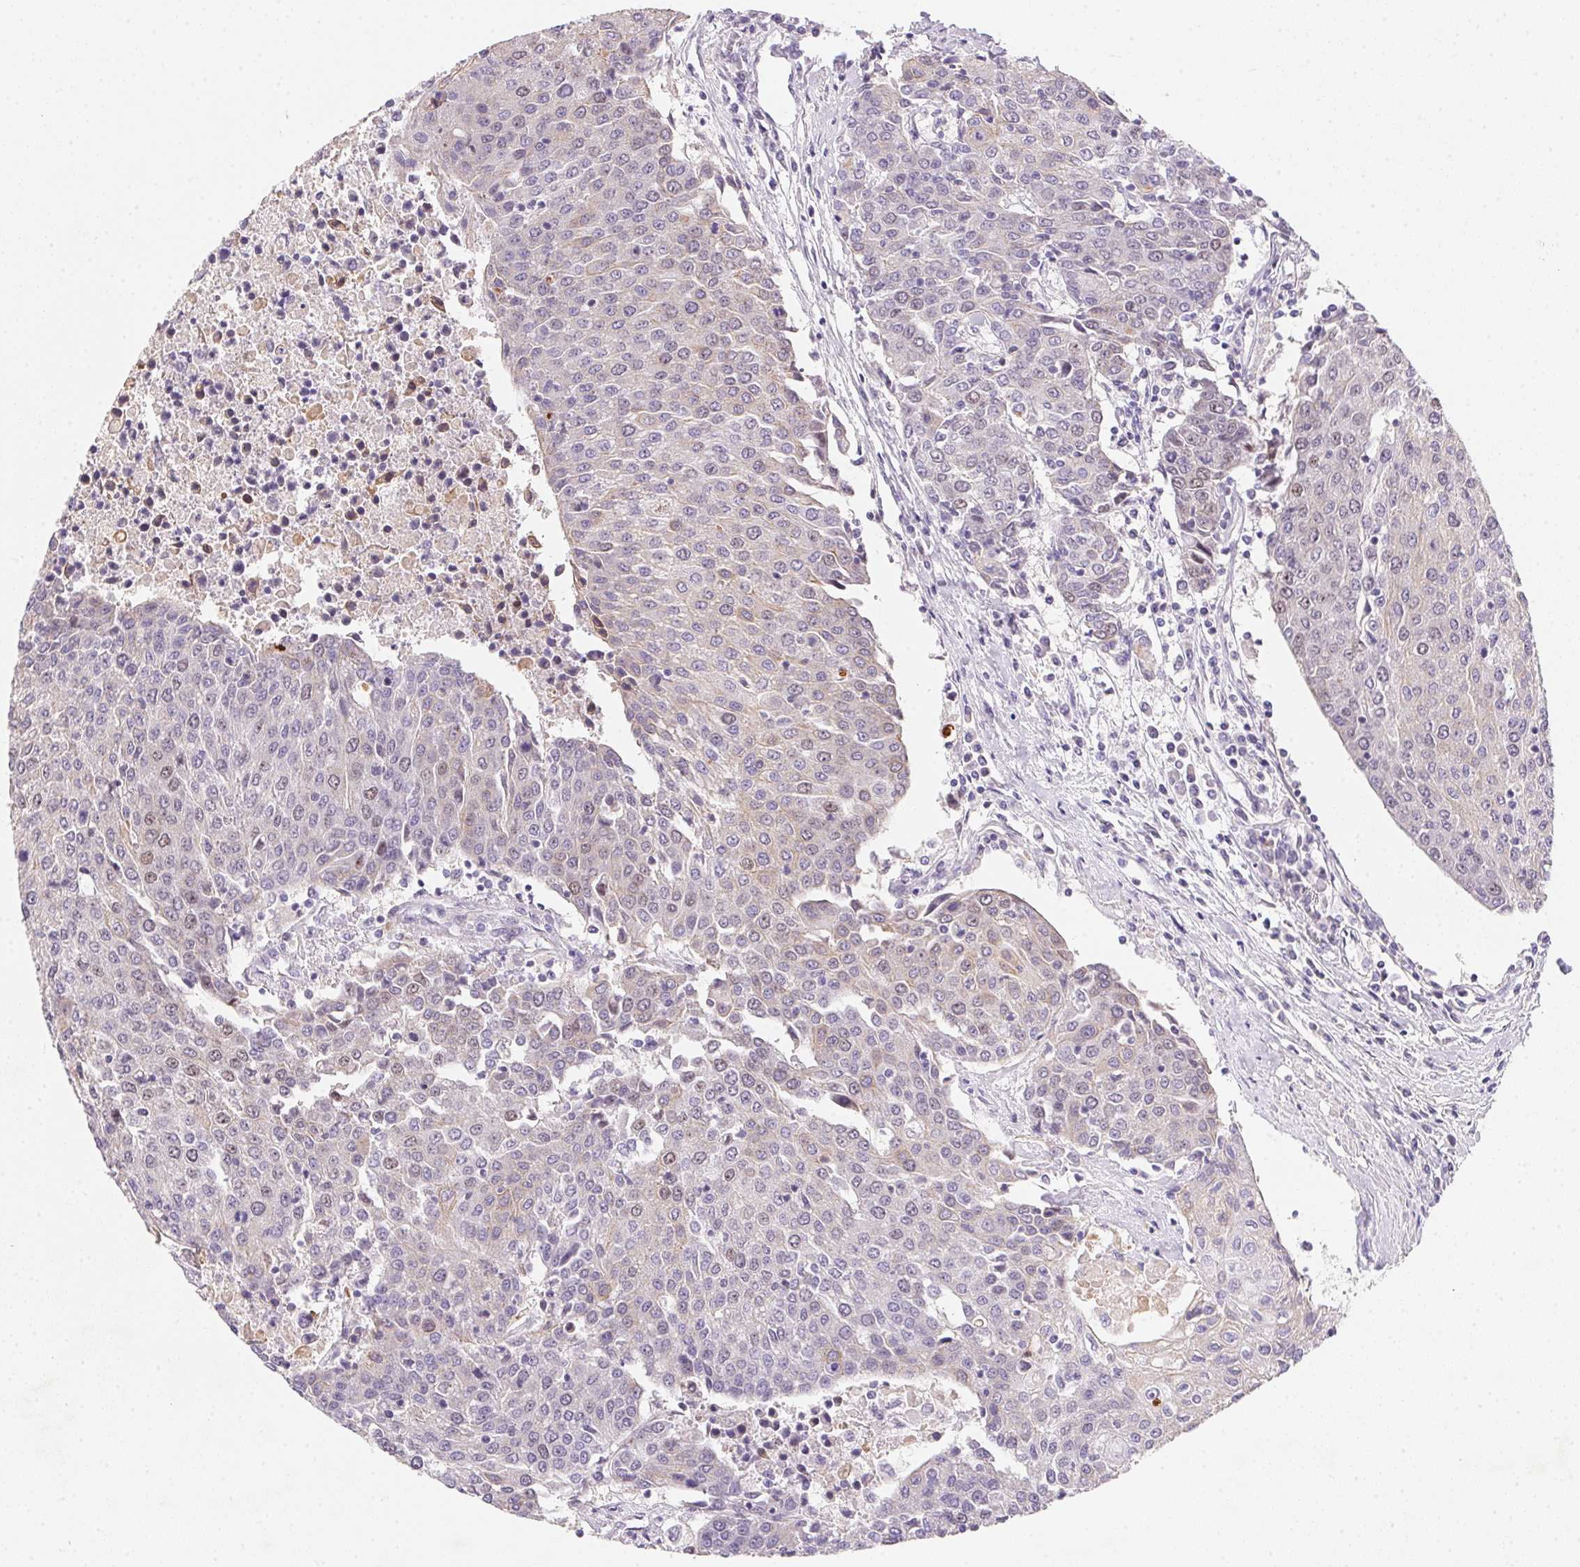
{"staining": {"intensity": "negative", "quantity": "none", "location": "none"}, "tissue": "urothelial cancer", "cell_type": "Tumor cells", "image_type": "cancer", "snomed": [{"axis": "morphology", "description": "Urothelial carcinoma, High grade"}, {"axis": "topography", "description": "Urinary bladder"}], "caption": "Tumor cells show no significant protein staining in urothelial cancer. The staining was performed using DAB (3,3'-diaminobenzidine) to visualize the protein expression in brown, while the nuclei were stained in blue with hematoxylin (Magnification: 20x).", "gene": "HELLS", "patient": {"sex": "female", "age": 85}}